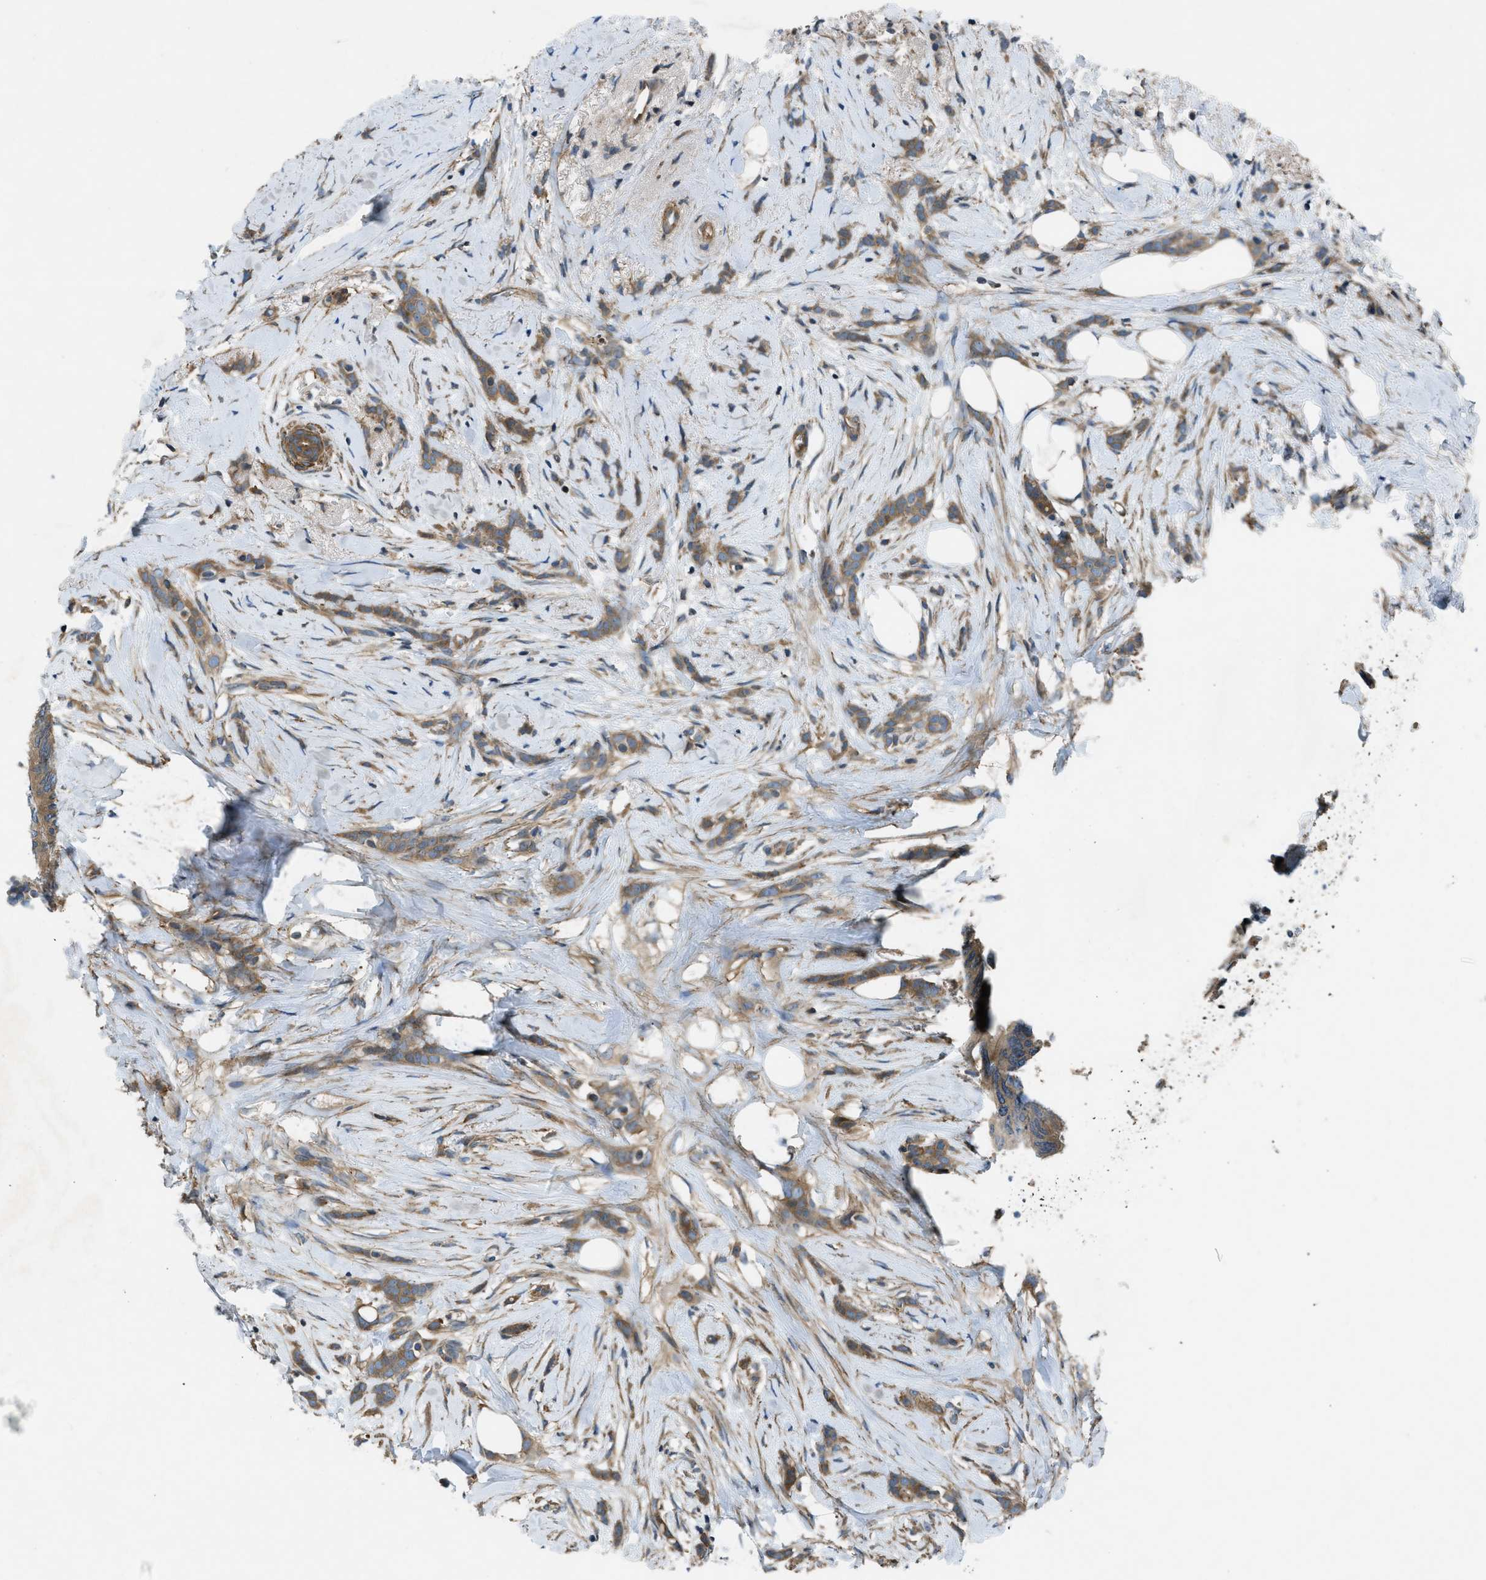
{"staining": {"intensity": "moderate", "quantity": ">75%", "location": "cytoplasmic/membranous"}, "tissue": "breast cancer", "cell_type": "Tumor cells", "image_type": "cancer", "snomed": [{"axis": "morphology", "description": "Lobular carcinoma, in situ"}, {"axis": "morphology", "description": "Lobular carcinoma"}, {"axis": "topography", "description": "Breast"}], "caption": "DAB immunohistochemical staining of lobular carcinoma (breast) exhibits moderate cytoplasmic/membranous protein positivity in approximately >75% of tumor cells.", "gene": "VEZT", "patient": {"sex": "female", "age": 41}}